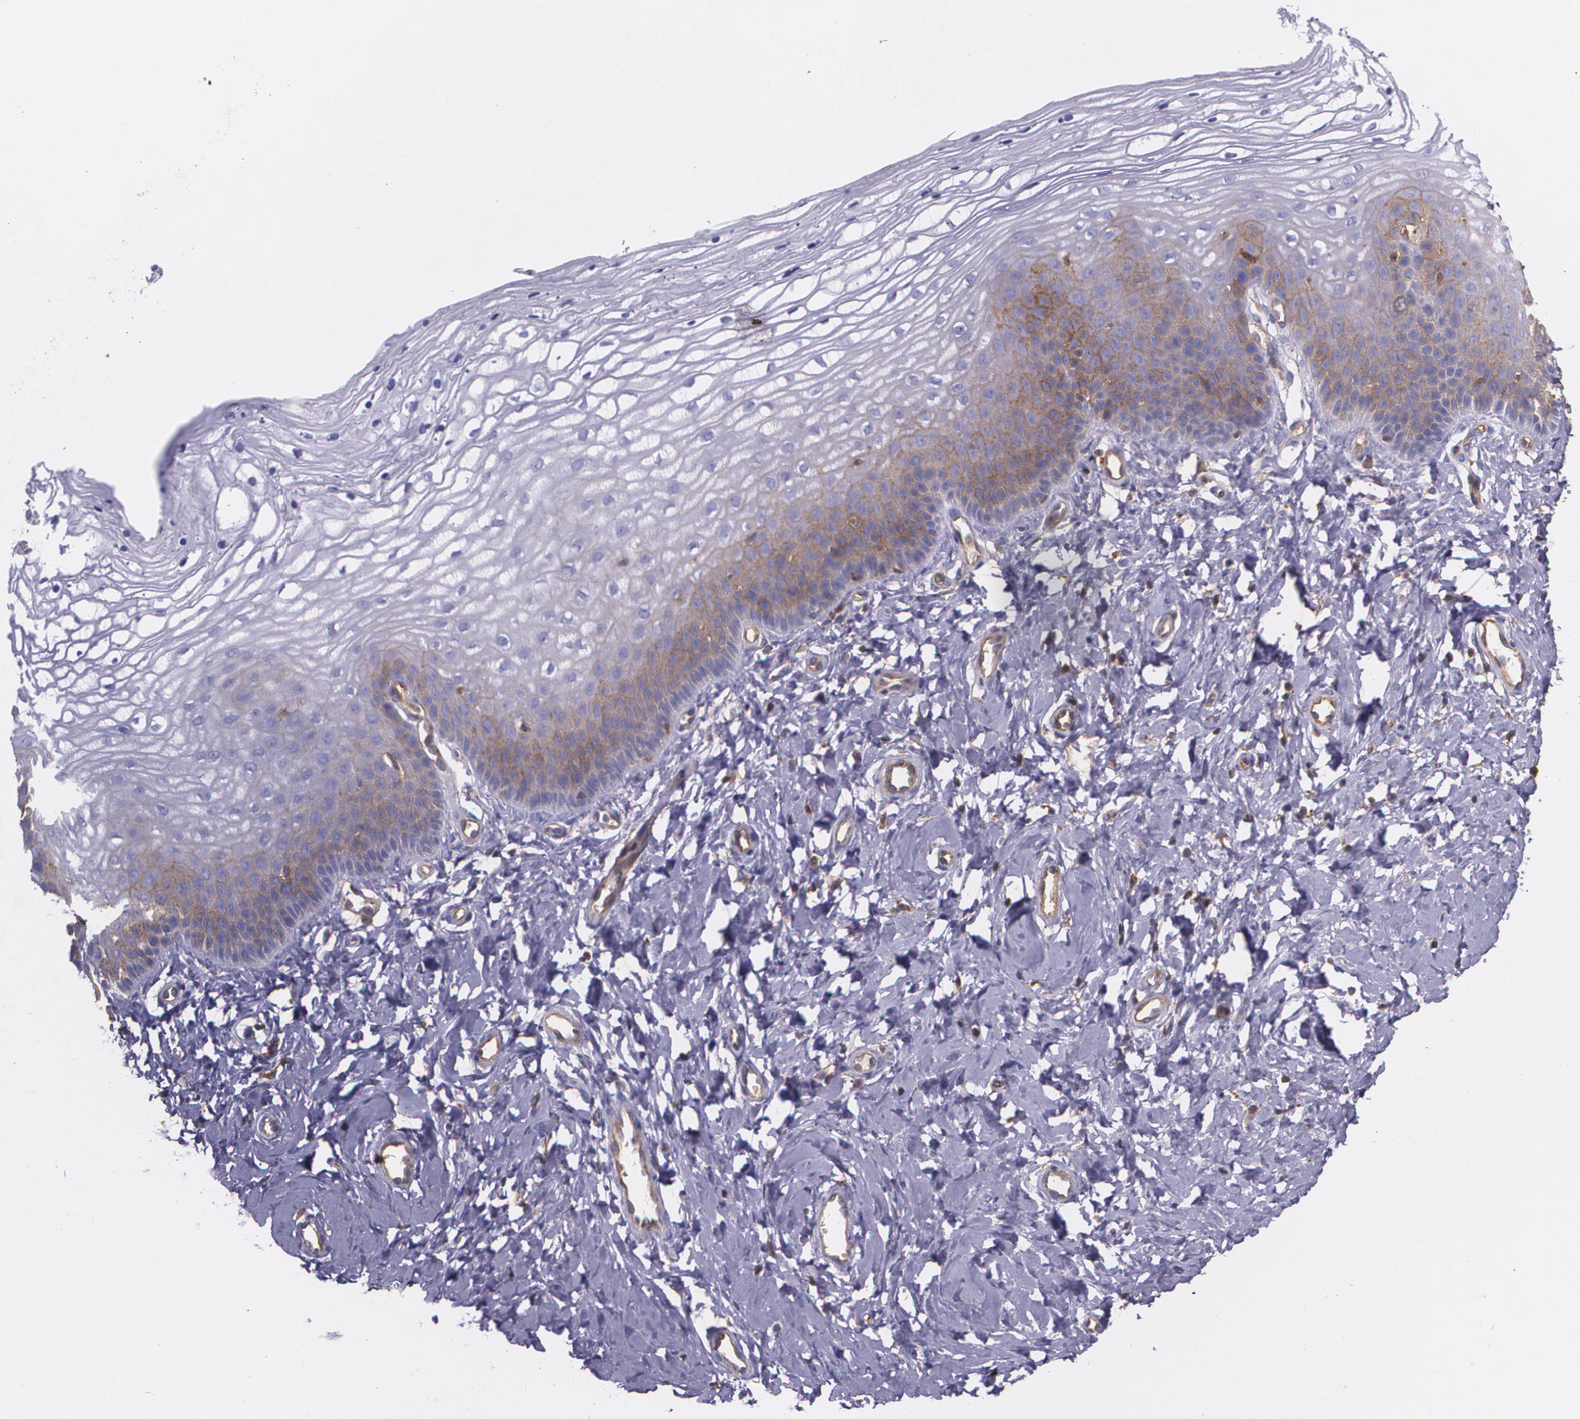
{"staining": {"intensity": "moderate", "quantity": "<25%", "location": "cytoplasmic/membranous"}, "tissue": "vagina", "cell_type": "Squamous epithelial cells", "image_type": "normal", "snomed": [{"axis": "morphology", "description": "Normal tissue, NOS"}, {"axis": "topography", "description": "Vagina"}], "caption": "Protein positivity by immunohistochemistry (IHC) displays moderate cytoplasmic/membranous positivity in about <25% of squamous epithelial cells in unremarkable vagina. (IHC, brightfield microscopy, high magnification).", "gene": "B2M", "patient": {"sex": "female", "age": 68}}